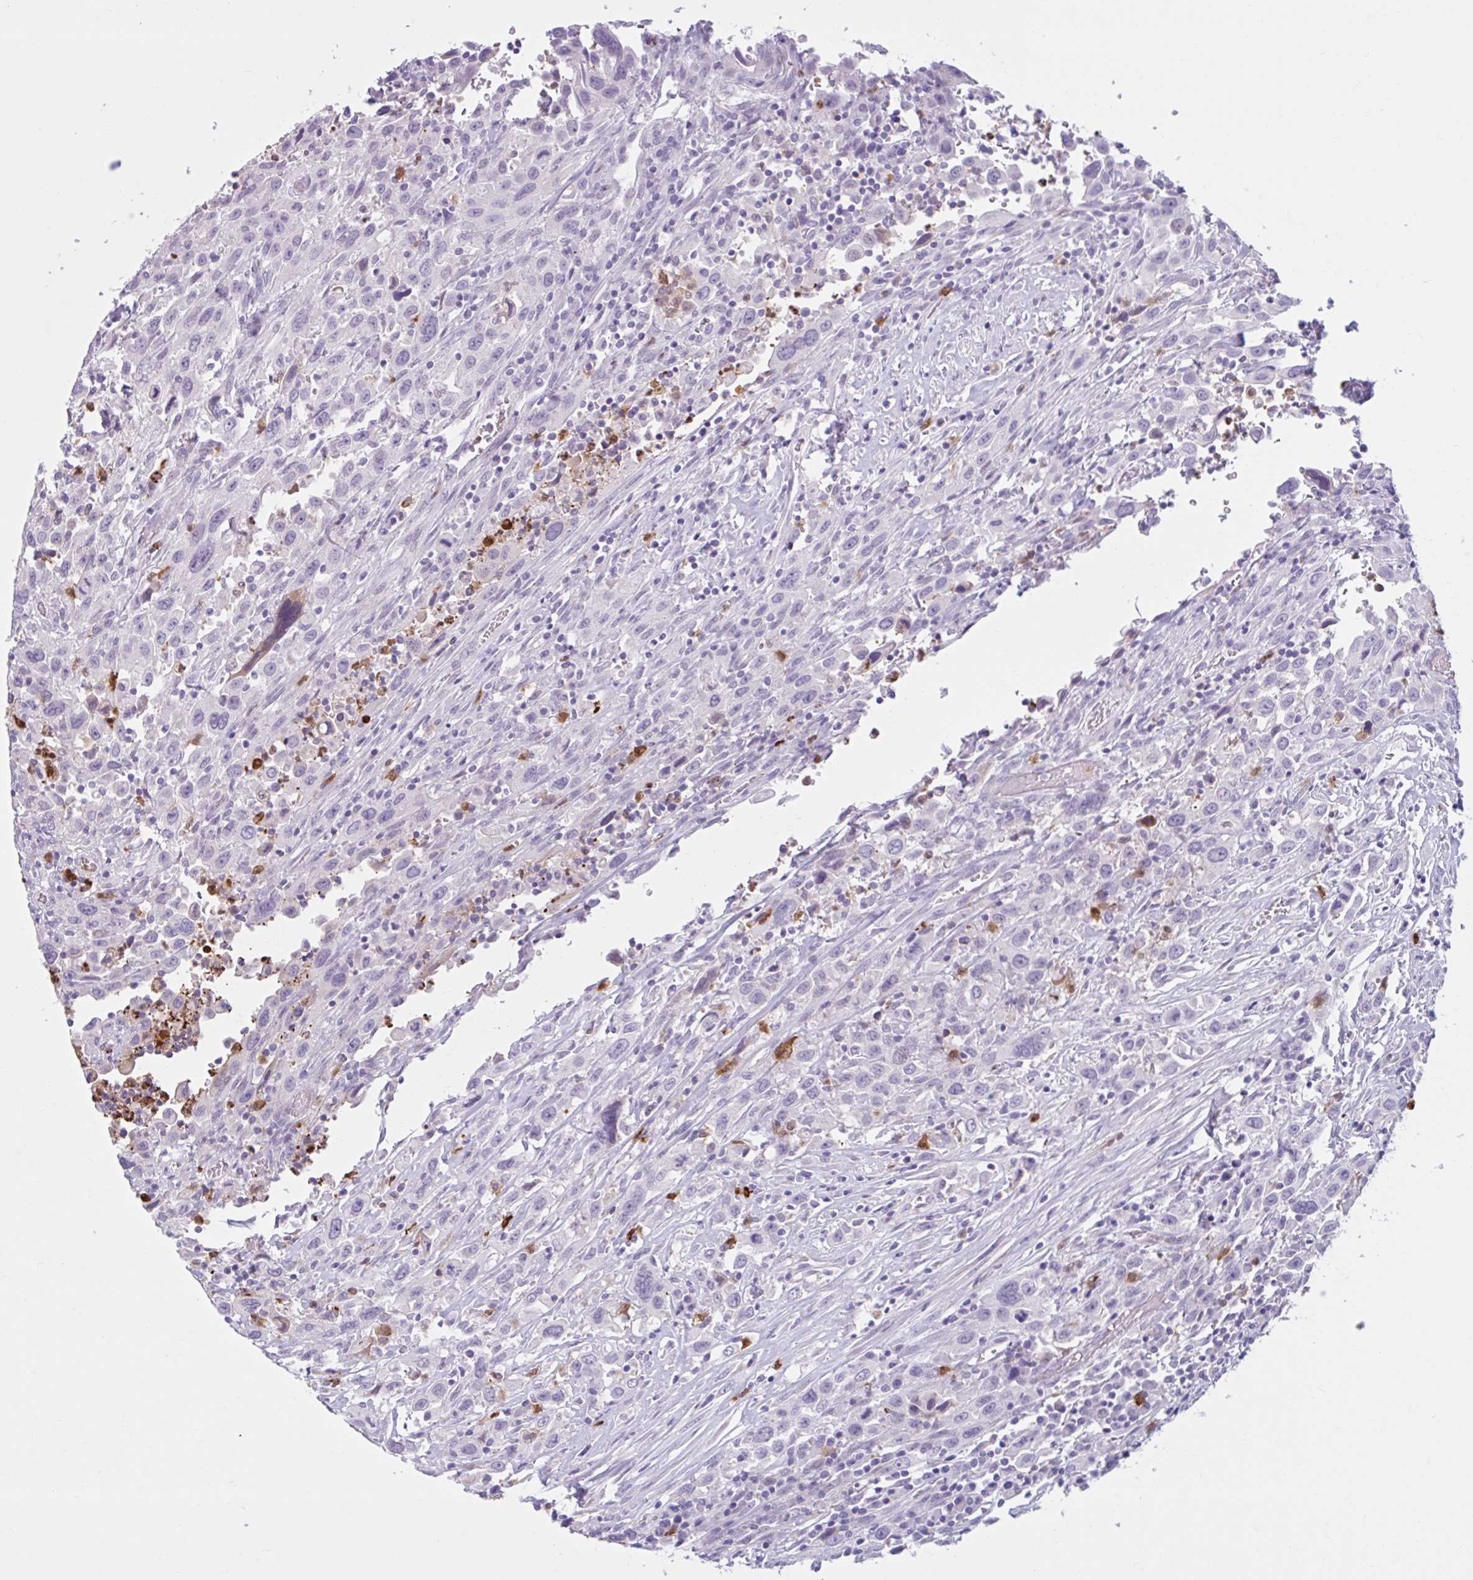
{"staining": {"intensity": "negative", "quantity": "none", "location": "none"}, "tissue": "urothelial cancer", "cell_type": "Tumor cells", "image_type": "cancer", "snomed": [{"axis": "morphology", "description": "Urothelial carcinoma, High grade"}, {"axis": "topography", "description": "Urinary bladder"}], "caption": "A micrograph of human urothelial carcinoma (high-grade) is negative for staining in tumor cells. (DAB immunohistochemistry, high magnification).", "gene": "CEP120", "patient": {"sex": "male", "age": 61}}